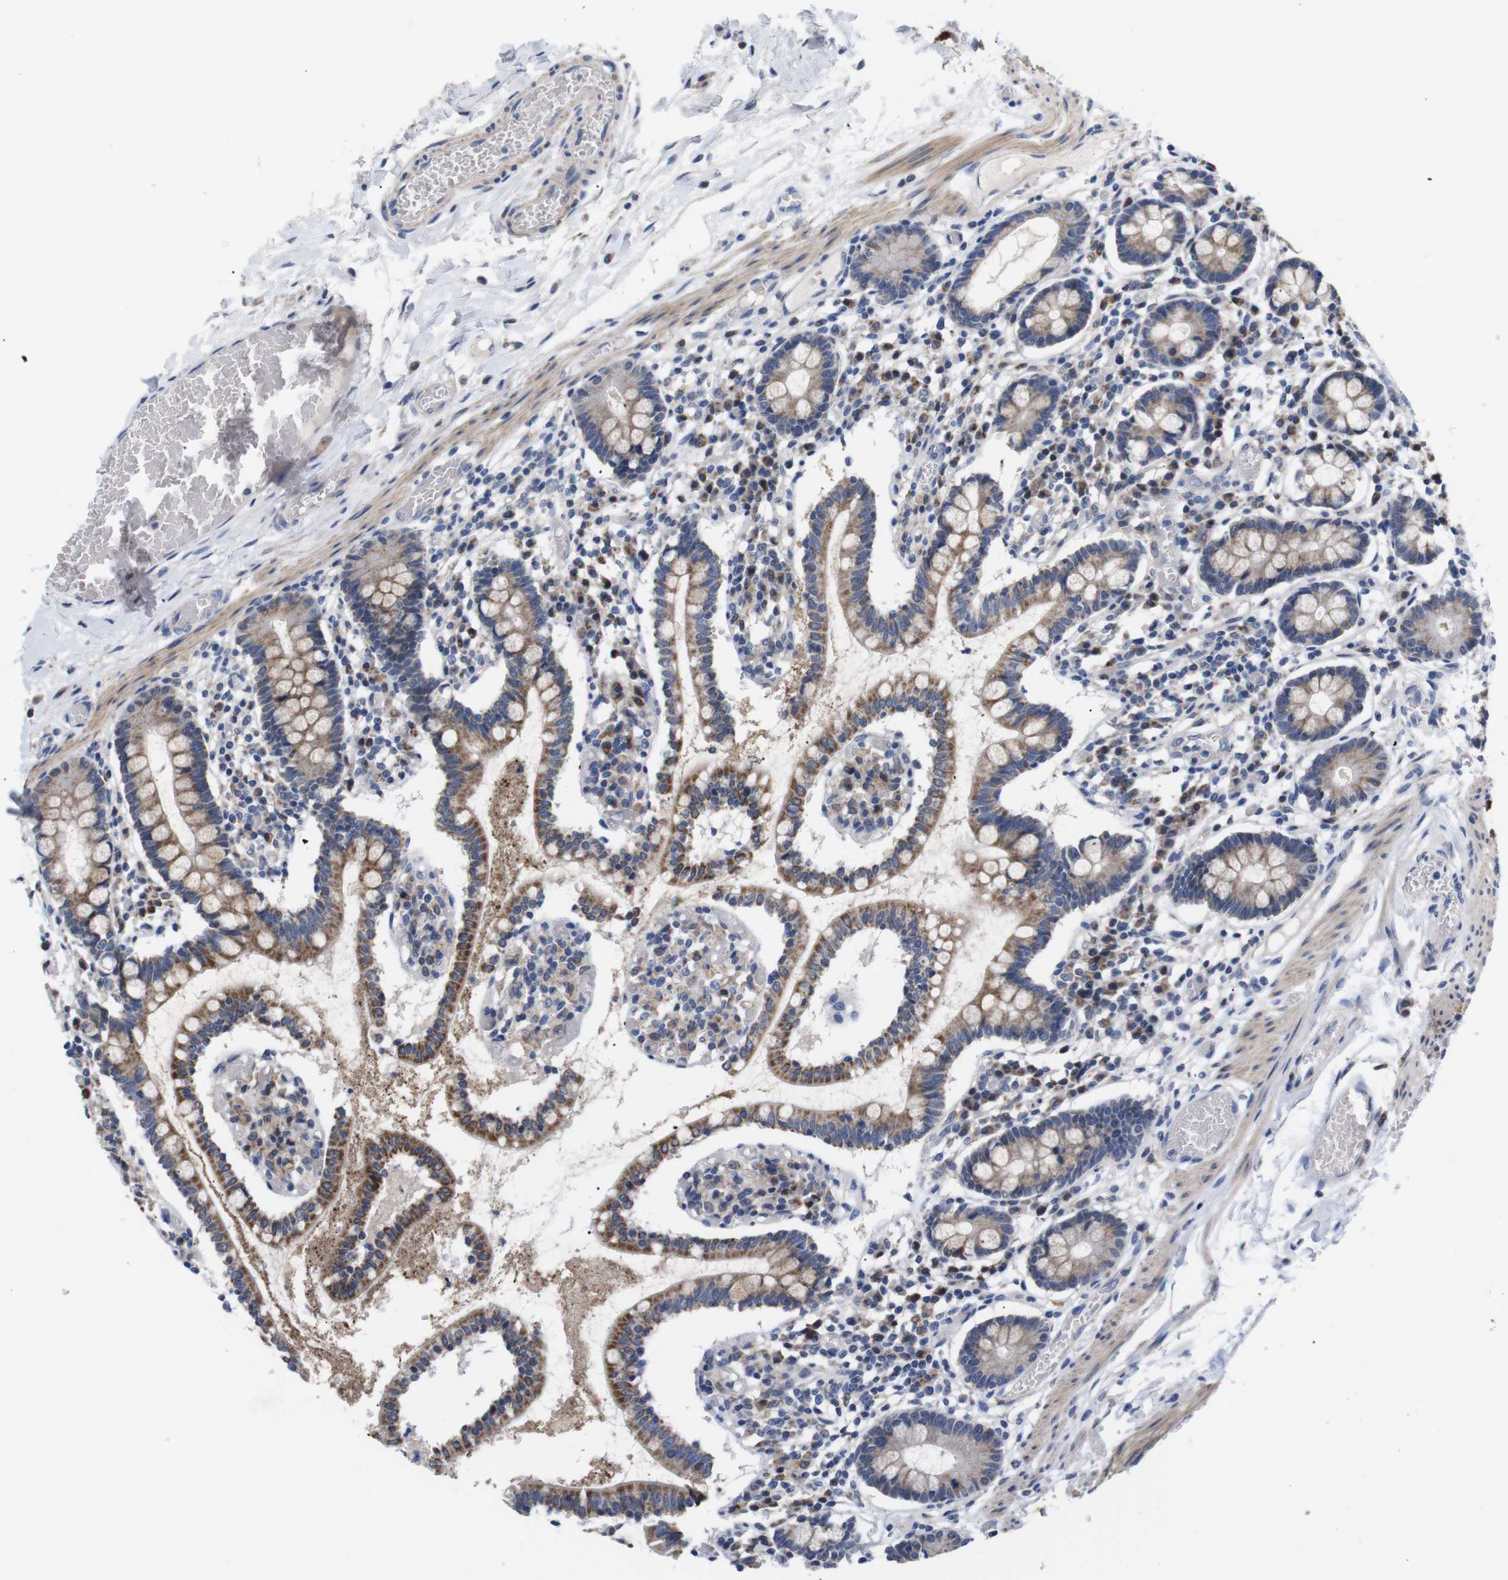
{"staining": {"intensity": "moderate", "quantity": ">75%", "location": "cytoplasmic/membranous"}, "tissue": "small intestine", "cell_type": "Glandular cells", "image_type": "normal", "snomed": [{"axis": "morphology", "description": "Normal tissue, NOS"}, {"axis": "topography", "description": "Small intestine"}], "caption": "Protein expression analysis of normal human small intestine reveals moderate cytoplasmic/membranous positivity in about >75% of glandular cells. (IHC, brightfield microscopy, high magnification).", "gene": "LRRC55", "patient": {"sex": "female", "age": 61}}